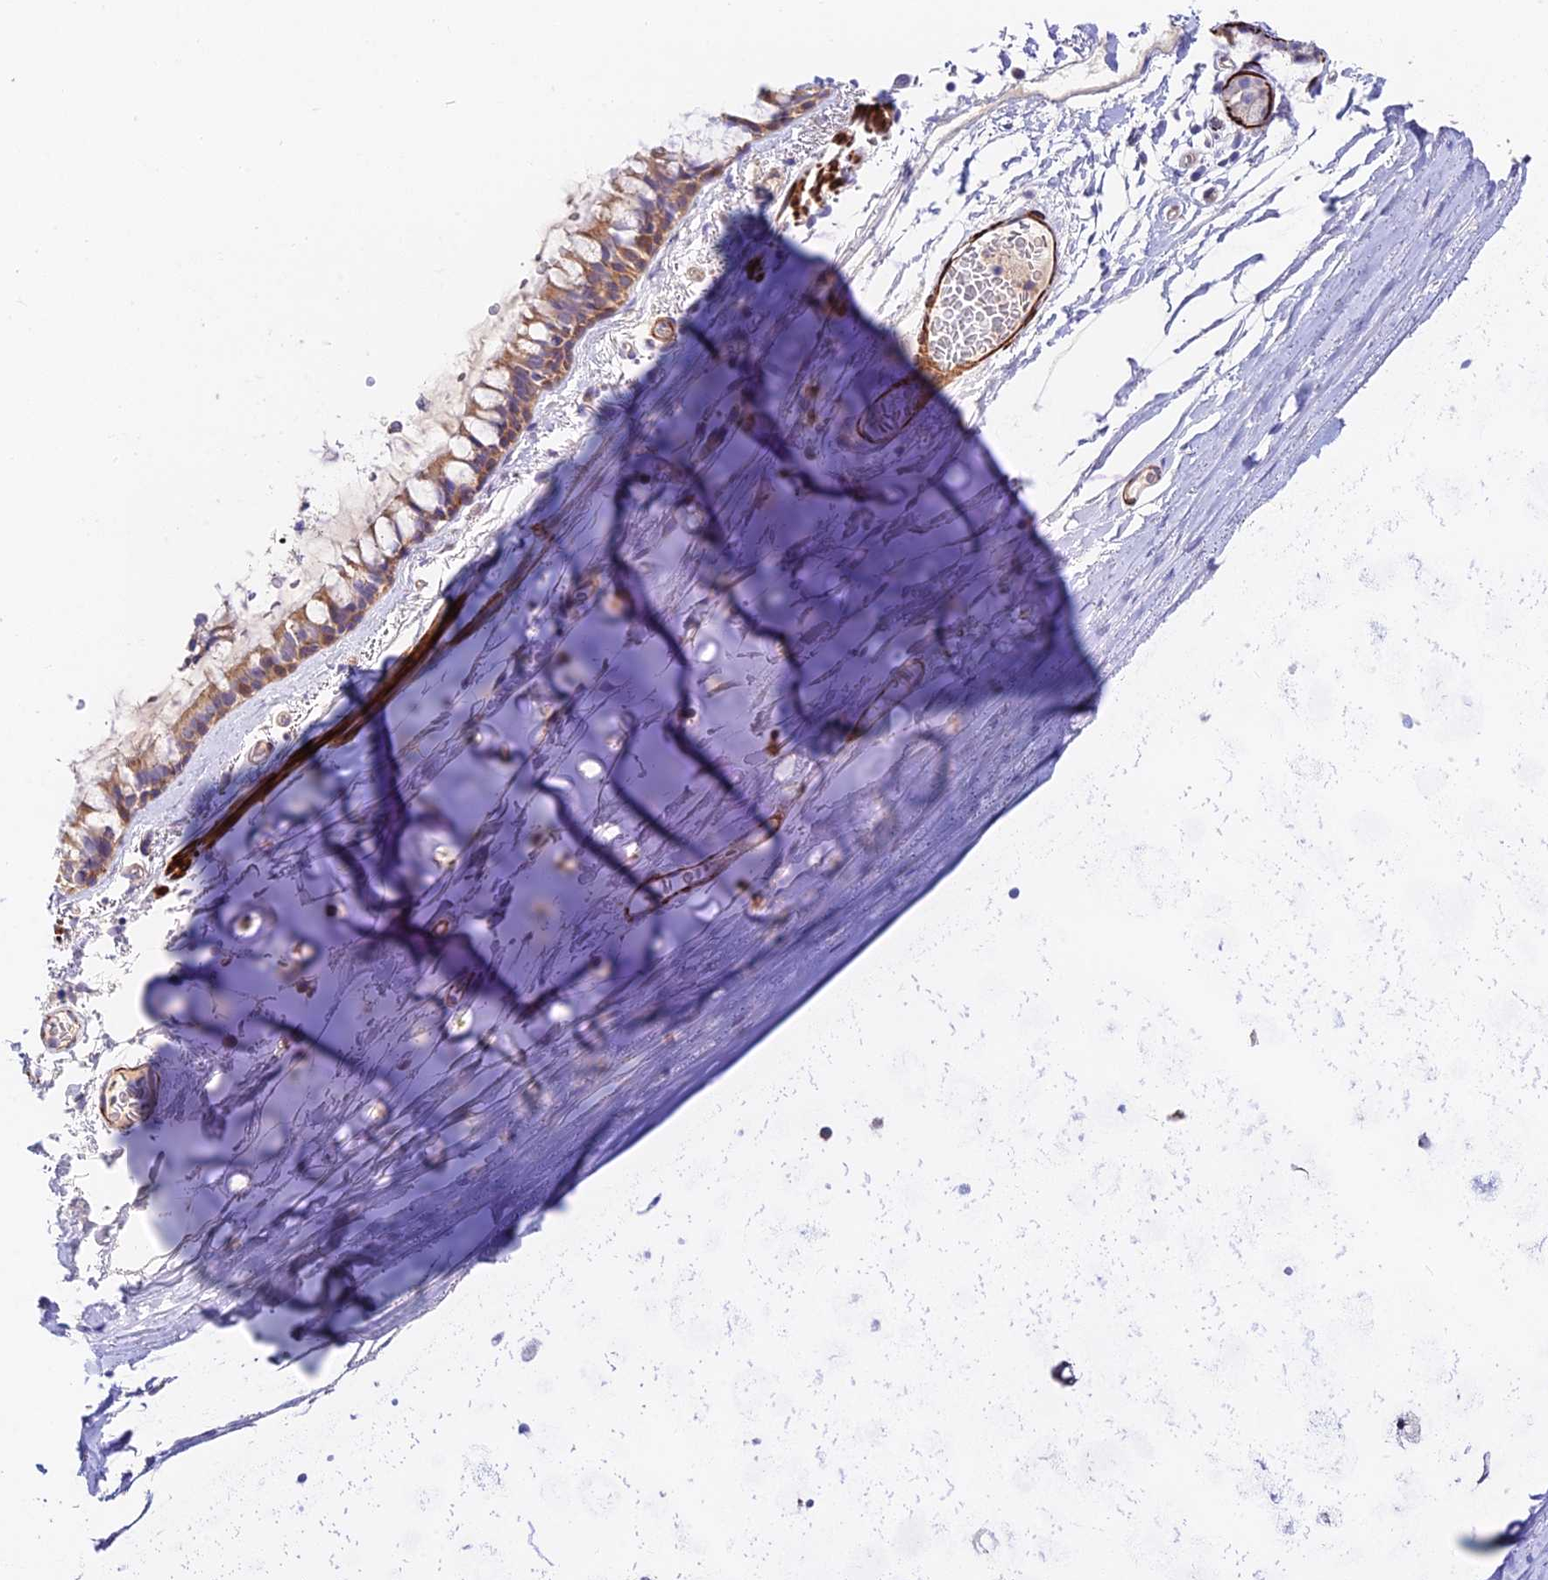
{"staining": {"intensity": "moderate", "quantity": "25%-75%", "location": "cytoplasmic/membranous"}, "tissue": "bronchus", "cell_type": "Respiratory epithelial cells", "image_type": "normal", "snomed": [{"axis": "morphology", "description": "Normal tissue, NOS"}, {"axis": "topography", "description": "Cartilage tissue"}], "caption": "This is a photomicrograph of IHC staining of normal bronchus, which shows moderate staining in the cytoplasmic/membranous of respiratory epithelial cells.", "gene": "ANKRD50", "patient": {"sex": "male", "age": 63}}